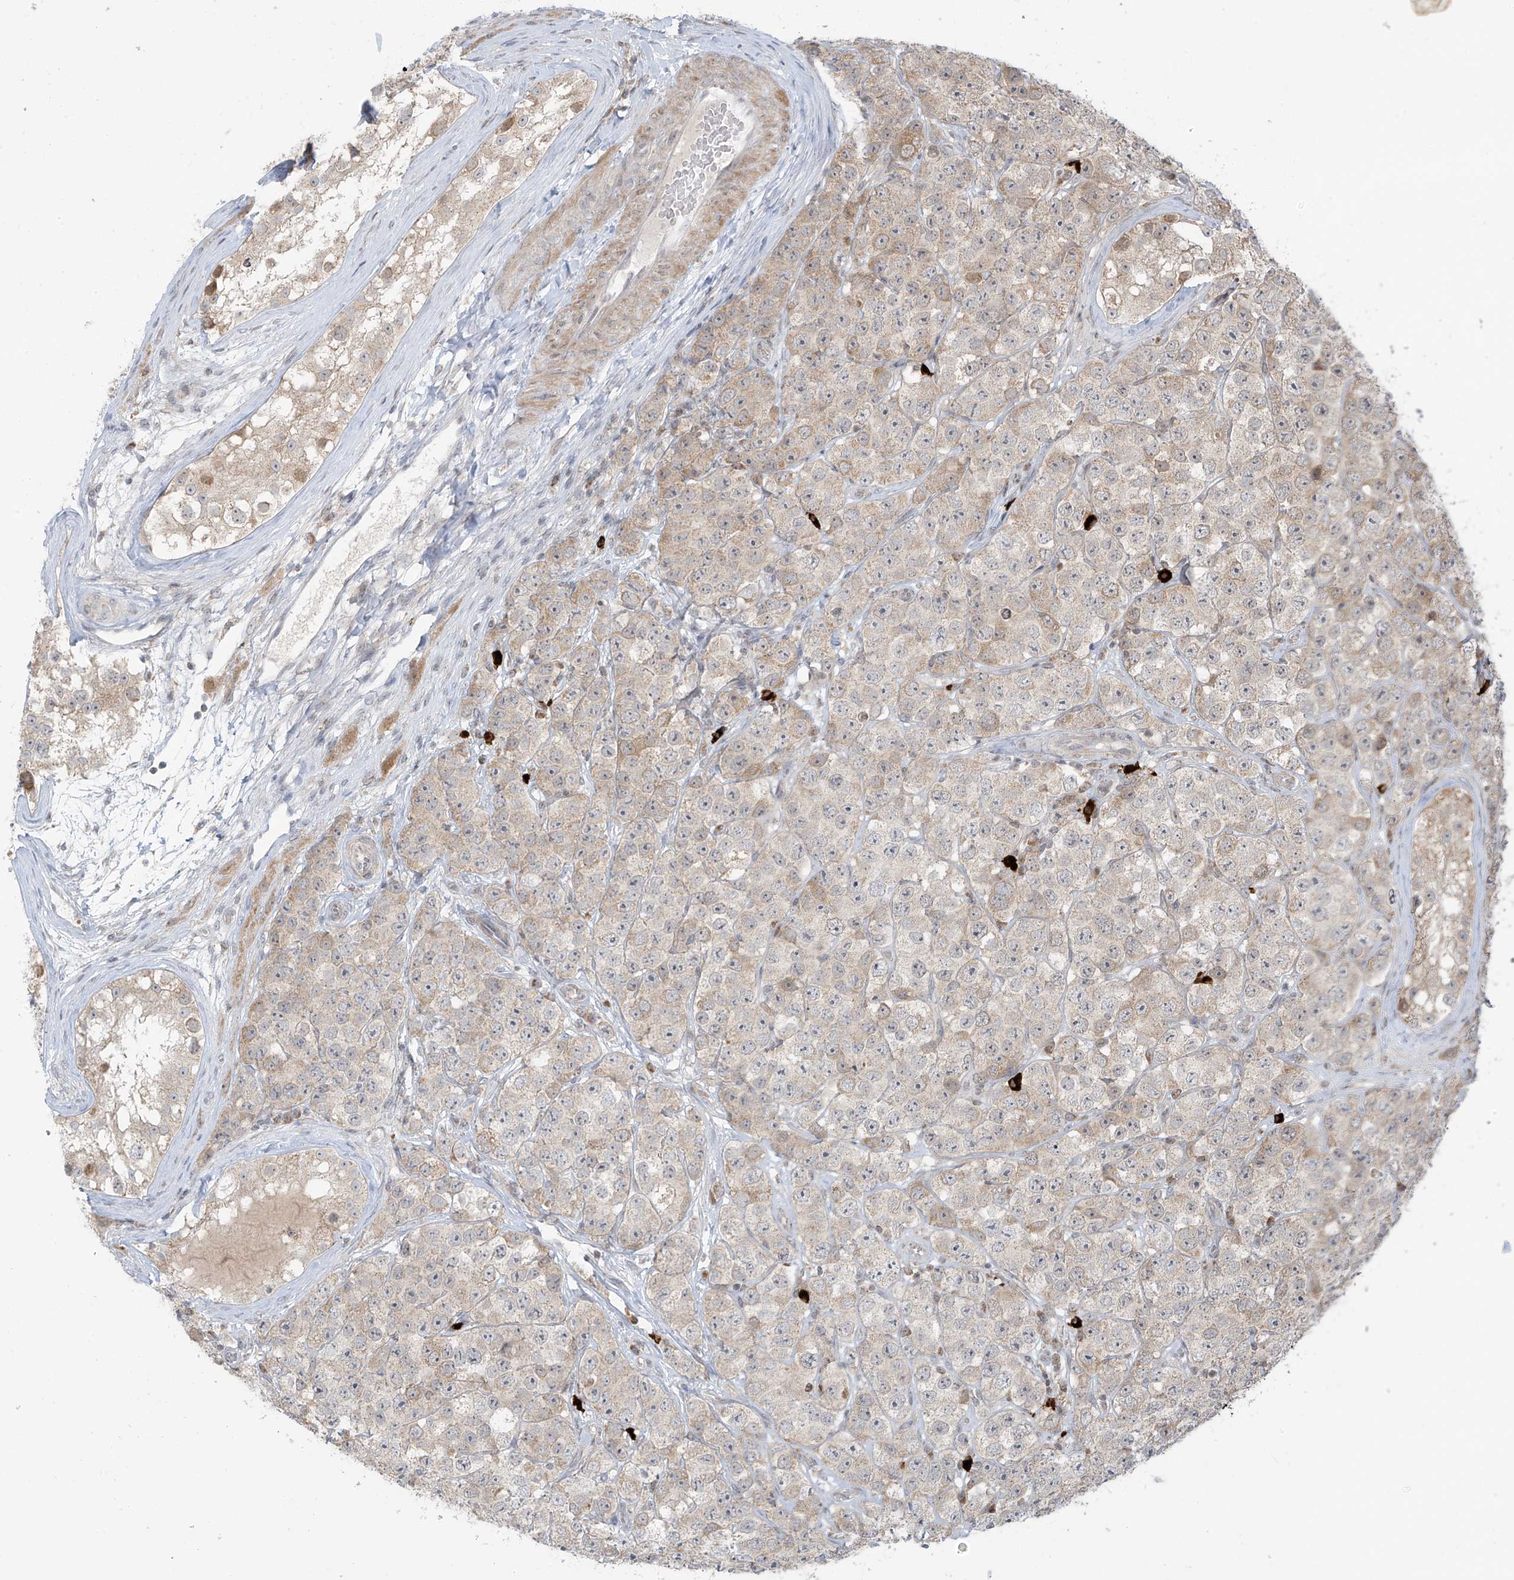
{"staining": {"intensity": "weak", "quantity": "25%-75%", "location": "cytoplasmic/membranous"}, "tissue": "testis cancer", "cell_type": "Tumor cells", "image_type": "cancer", "snomed": [{"axis": "morphology", "description": "Seminoma, NOS"}, {"axis": "topography", "description": "Testis"}], "caption": "Weak cytoplasmic/membranous positivity for a protein is seen in about 25%-75% of tumor cells of testis cancer (seminoma) using immunohistochemistry (IHC).", "gene": "HDDC2", "patient": {"sex": "male", "age": 28}}